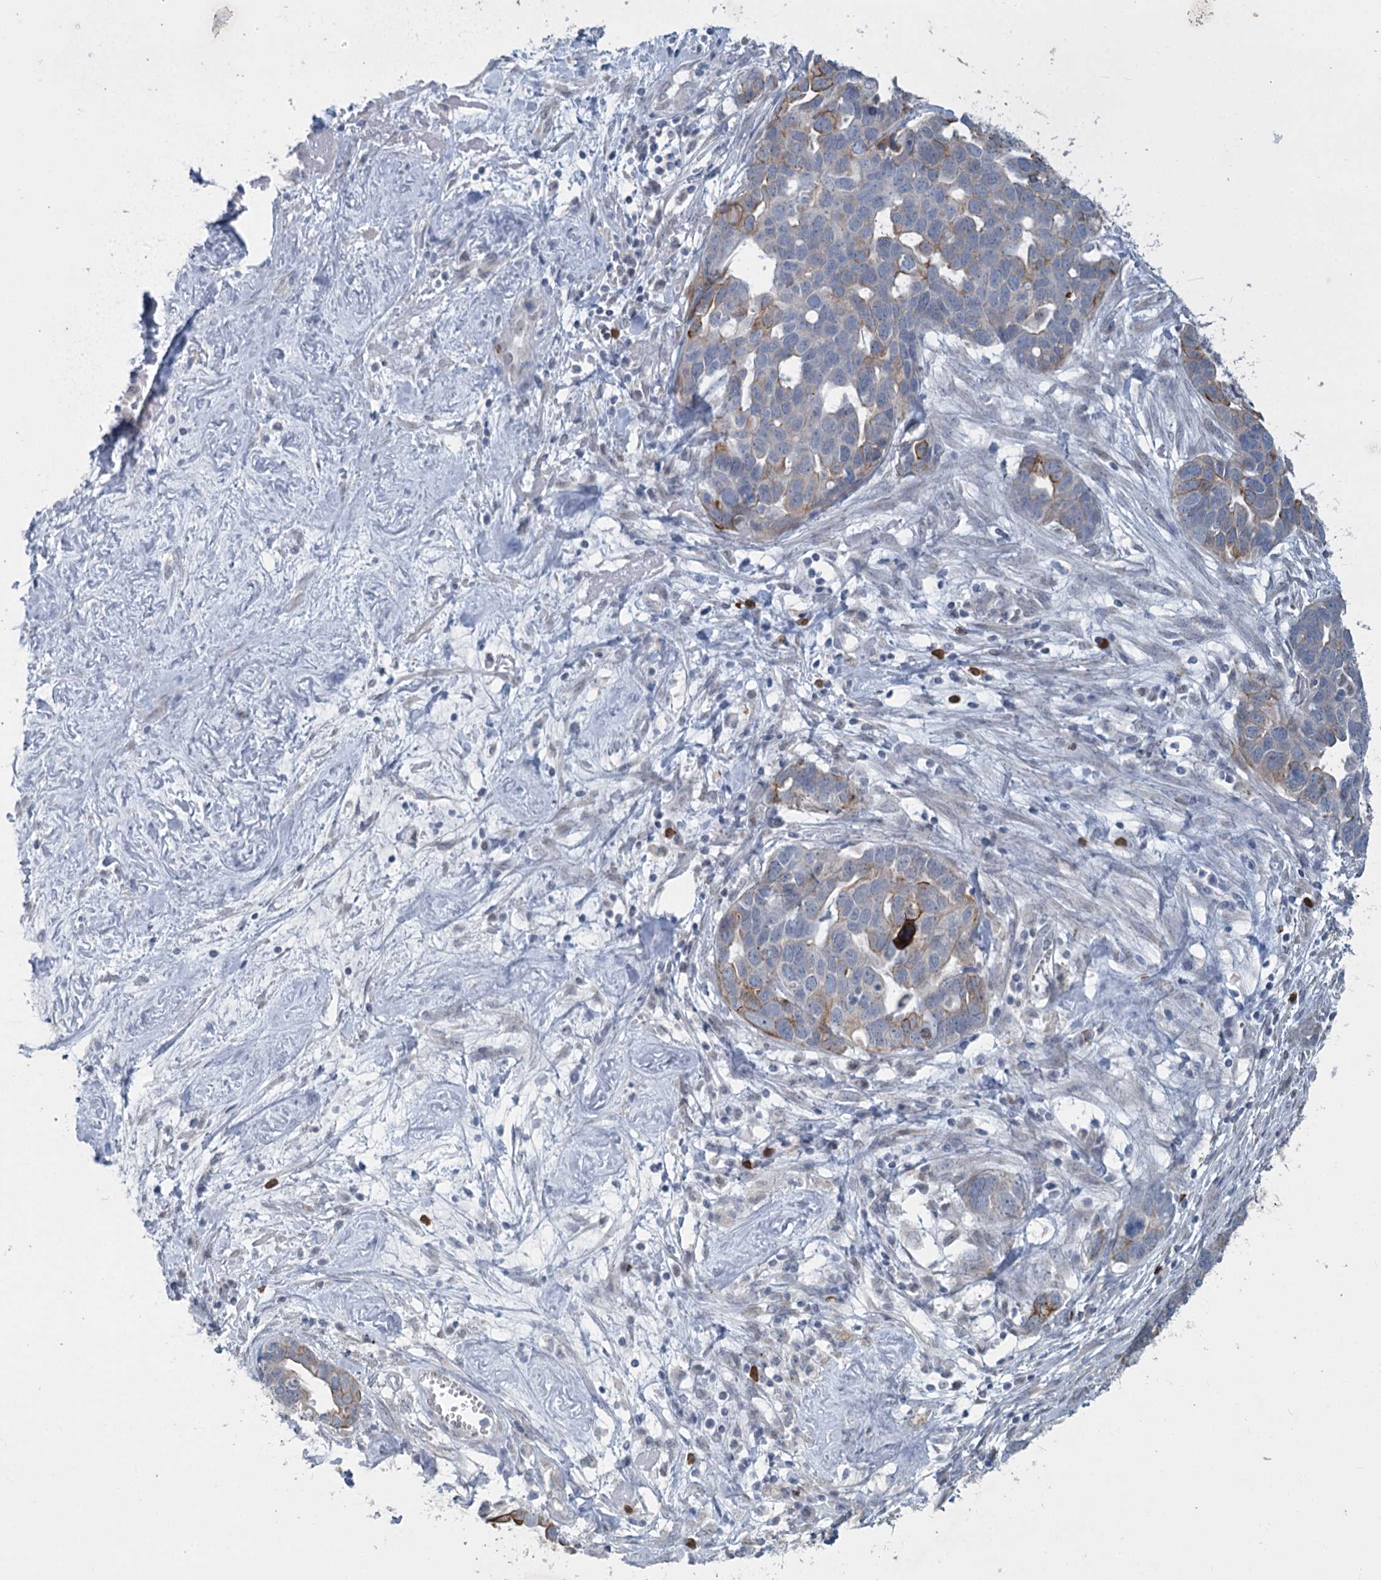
{"staining": {"intensity": "weak", "quantity": "<25%", "location": "cytoplasmic/membranous"}, "tissue": "ovarian cancer", "cell_type": "Tumor cells", "image_type": "cancer", "snomed": [{"axis": "morphology", "description": "Cystadenocarcinoma, serous, NOS"}, {"axis": "topography", "description": "Ovary"}], "caption": "Image shows no protein staining in tumor cells of ovarian serous cystadenocarcinoma tissue.", "gene": "ABITRAM", "patient": {"sex": "female", "age": 54}}